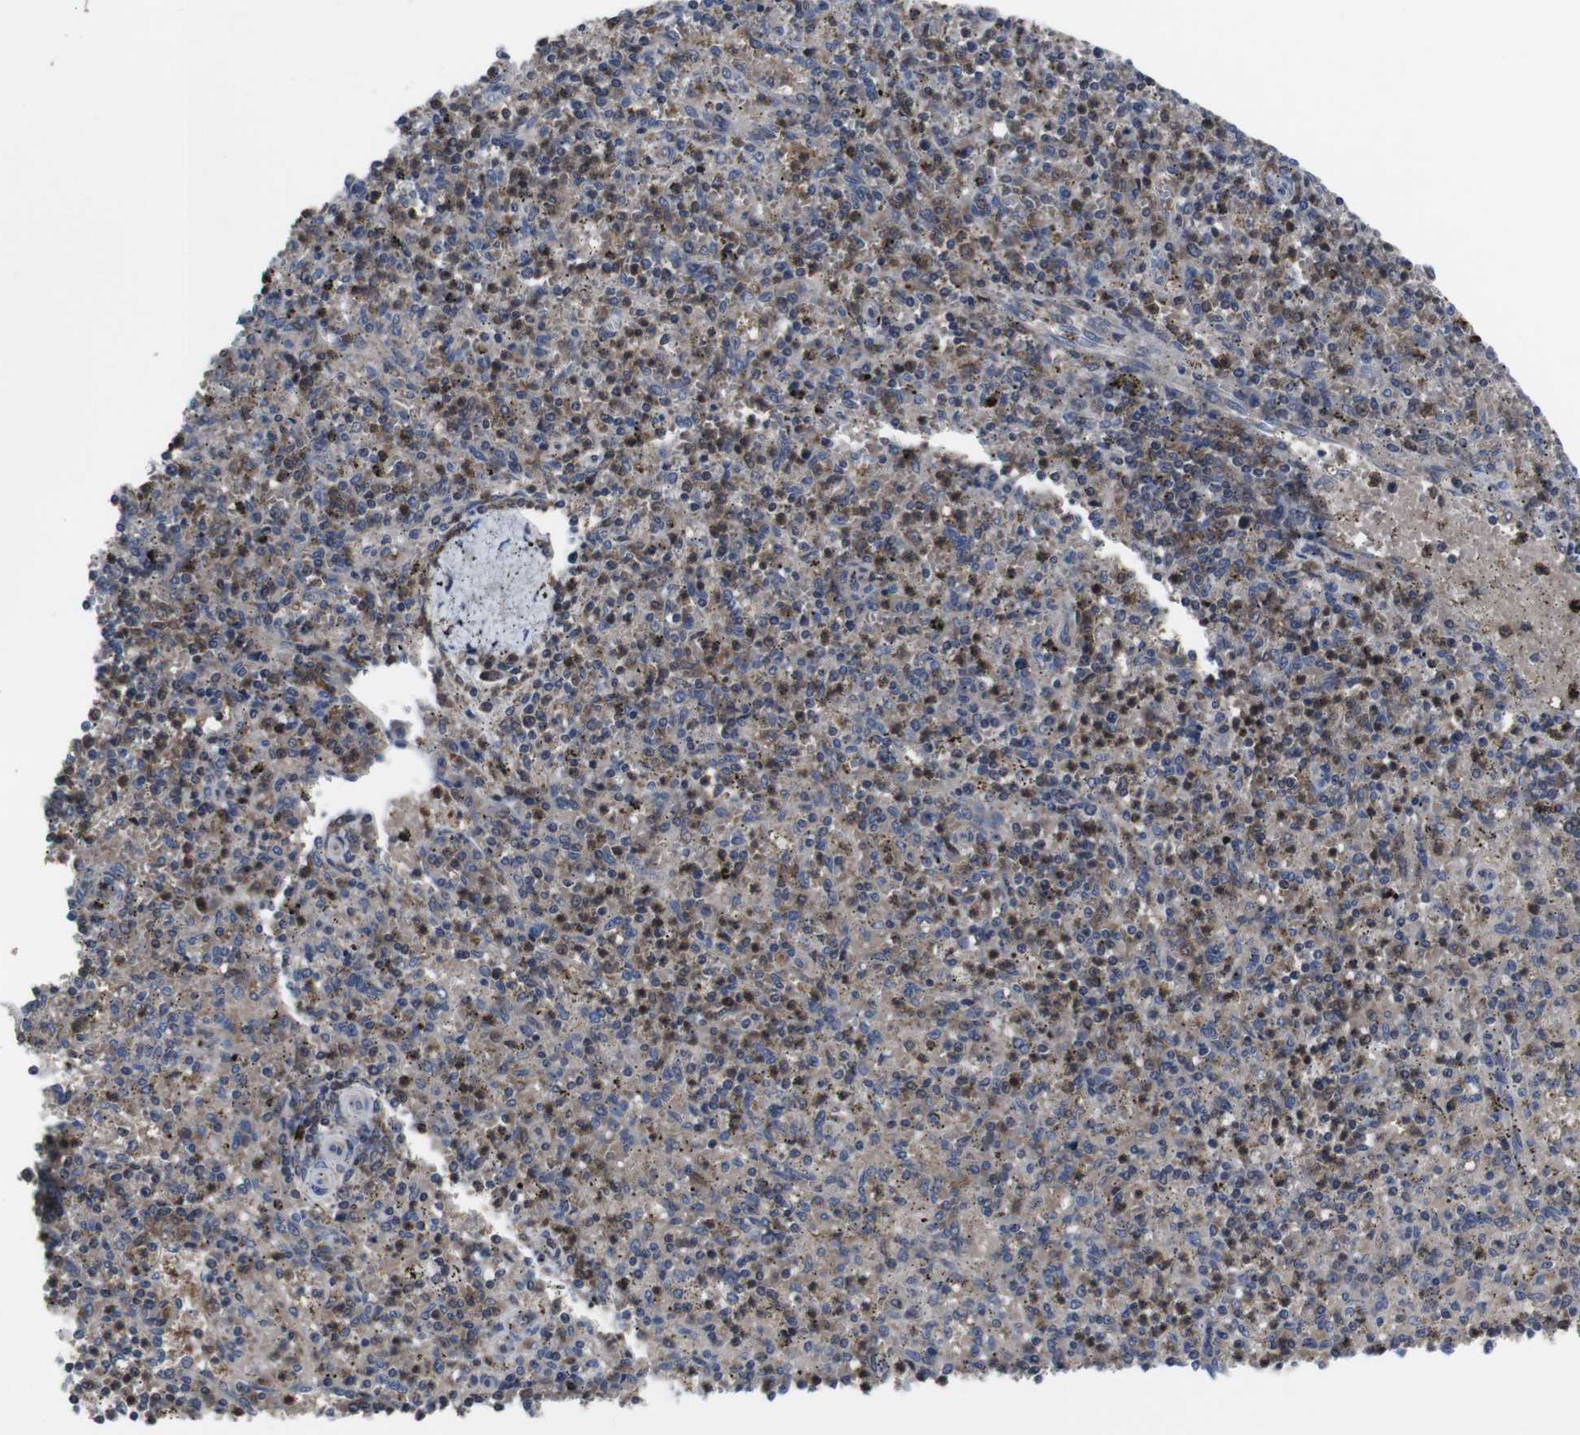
{"staining": {"intensity": "weak", "quantity": "25%-75%", "location": "cytoplasmic/membranous"}, "tissue": "spleen", "cell_type": "Cells in red pulp", "image_type": "normal", "snomed": [{"axis": "morphology", "description": "Normal tissue, NOS"}, {"axis": "topography", "description": "Spleen"}], "caption": "Protein expression analysis of unremarkable spleen displays weak cytoplasmic/membranous staining in approximately 25%-75% of cells in red pulp. Immunohistochemistry (ihc) stains the protein in brown and the nuclei are stained blue.", "gene": "HPRT1", "patient": {"sex": "male", "age": 72}}